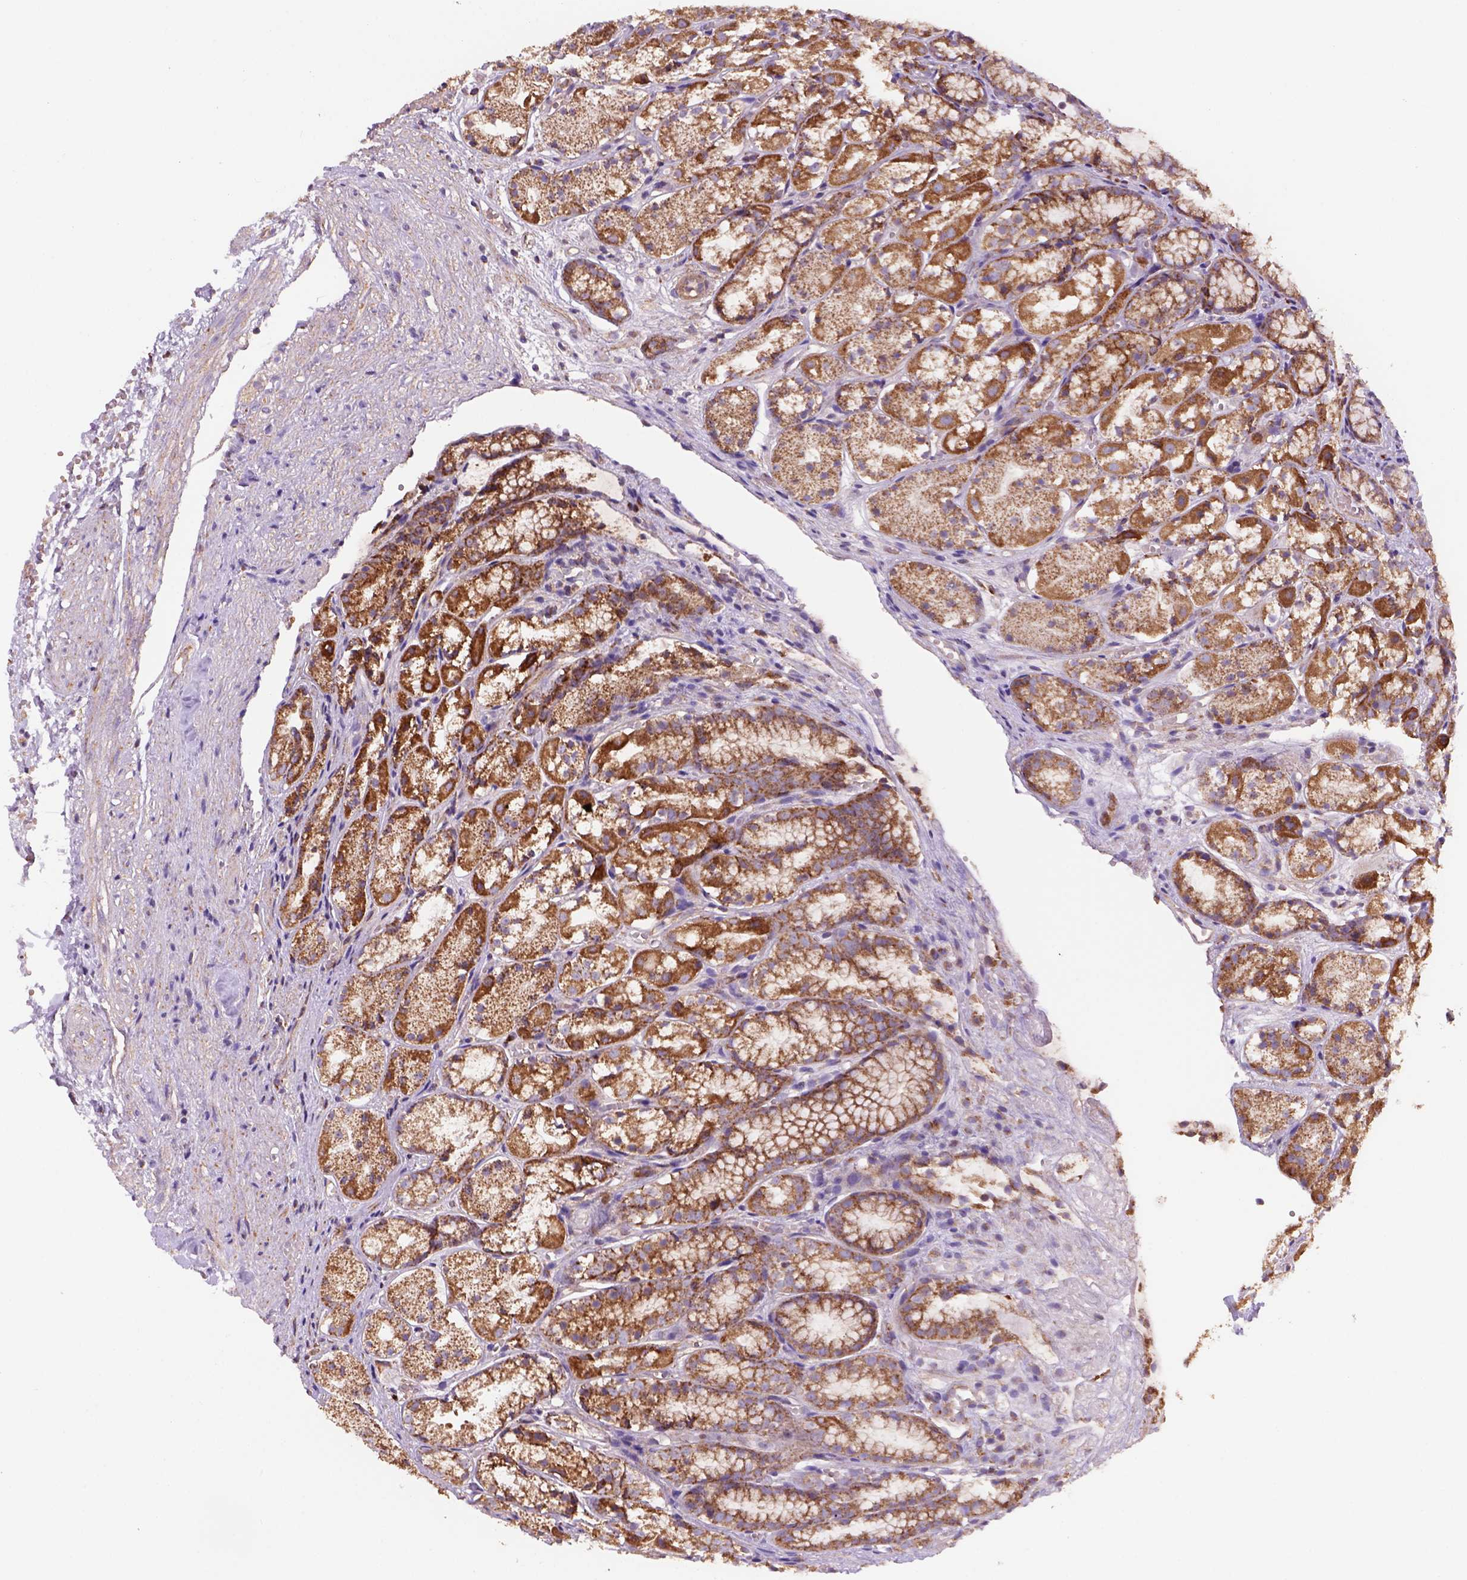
{"staining": {"intensity": "strong", "quantity": "25%-75%", "location": "cytoplasmic/membranous"}, "tissue": "stomach", "cell_type": "Glandular cells", "image_type": "normal", "snomed": [{"axis": "morphology", "description": "Normal tissue, NOS"}, {"axis": "topography", "description": "Stomach"}], "caption": "High-magnification brightfield microscopy of benign stomach stained with DAB (3,3'-diaminobenzidine) (brown) and counterstained with hematoxylin (blue). glandular cells exhibit strong cytoplasmic/membranous staining is present in about25%-75% of cells. The protein of interest is stained brown, and the nuclei are stained in blue (DAB (3,3'-diaminobenzidine) IHC with brightfield microscopy, high magnification).", "gene": "WARS2", "patient": {"sex": "male", "age": 70}}